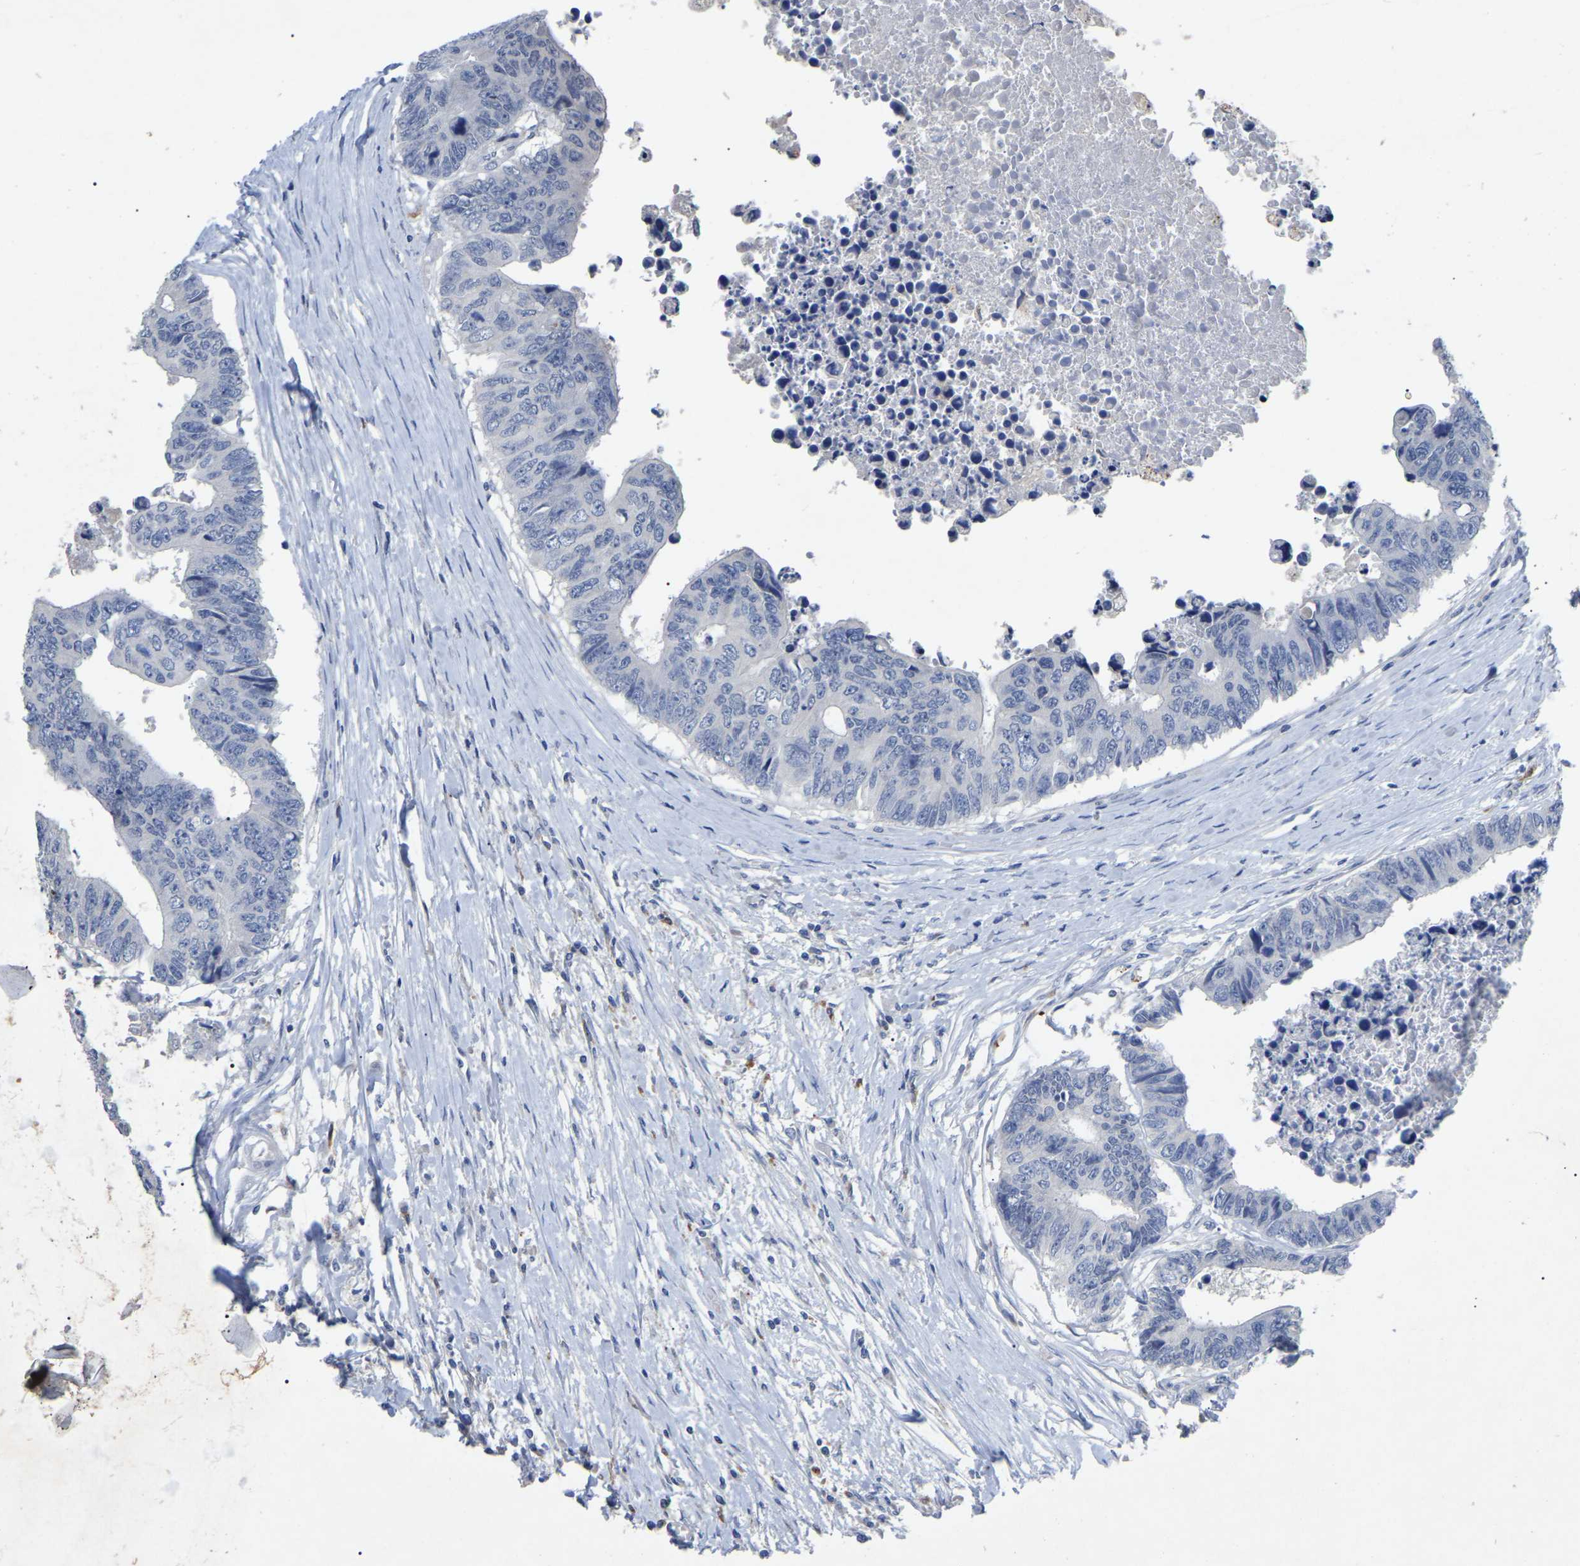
{"staining": {"intensity": "negative", "quantity": "none", "location": "none"}, "tissue": "colorectal cancer", "cell_type": "Tumor cells", "image_type": "cancer", "snomed": [{"axis": "morphology", "description": "Adenocarcinoma, NOS"}, {"axis": "topography", "description": "Rectum"}], "caption": "Tumor cells show no significant protein staining in colorectal cancer.", "gene": "SMPD2", "patient": {"sex": "male", "age": 84}}